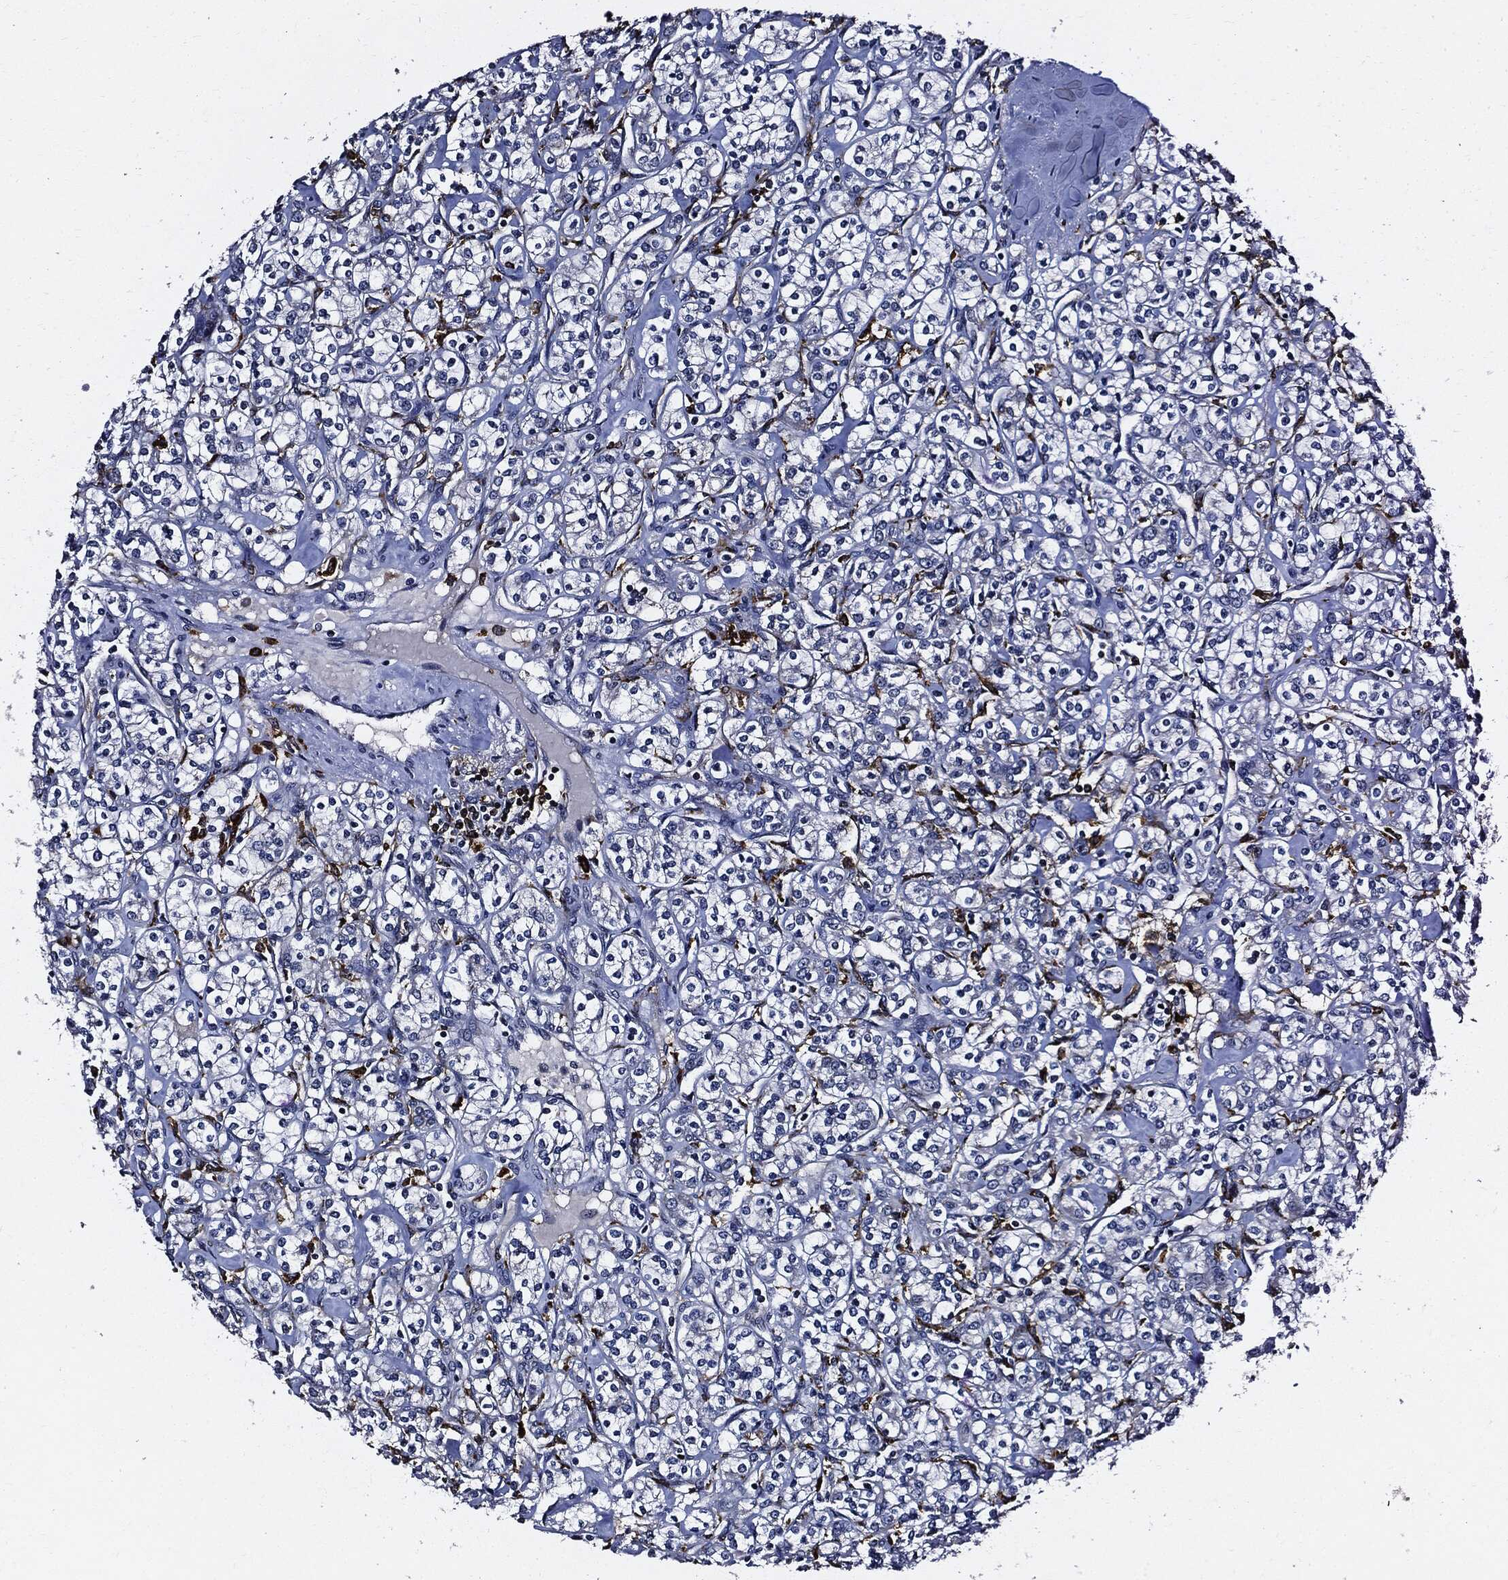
{"staining": {"intensity": "negative", "quantity": "none", "location": "none"}, "tissue": "renal cancer", "cell_type": "Tumor cells", "image_type": "cancer", "snomed": [{"axis": "morphology", "description": "Adenocarcinoma, NOS"}, {"axis": "topography", "description": "Kidney"}], "caption": "Protein analysis of adenocarcinoma (renal) exhibits no significant staining in tumor cells.", "gene": "SUGT1", "patient": {"sex": "male", "age": 77}}